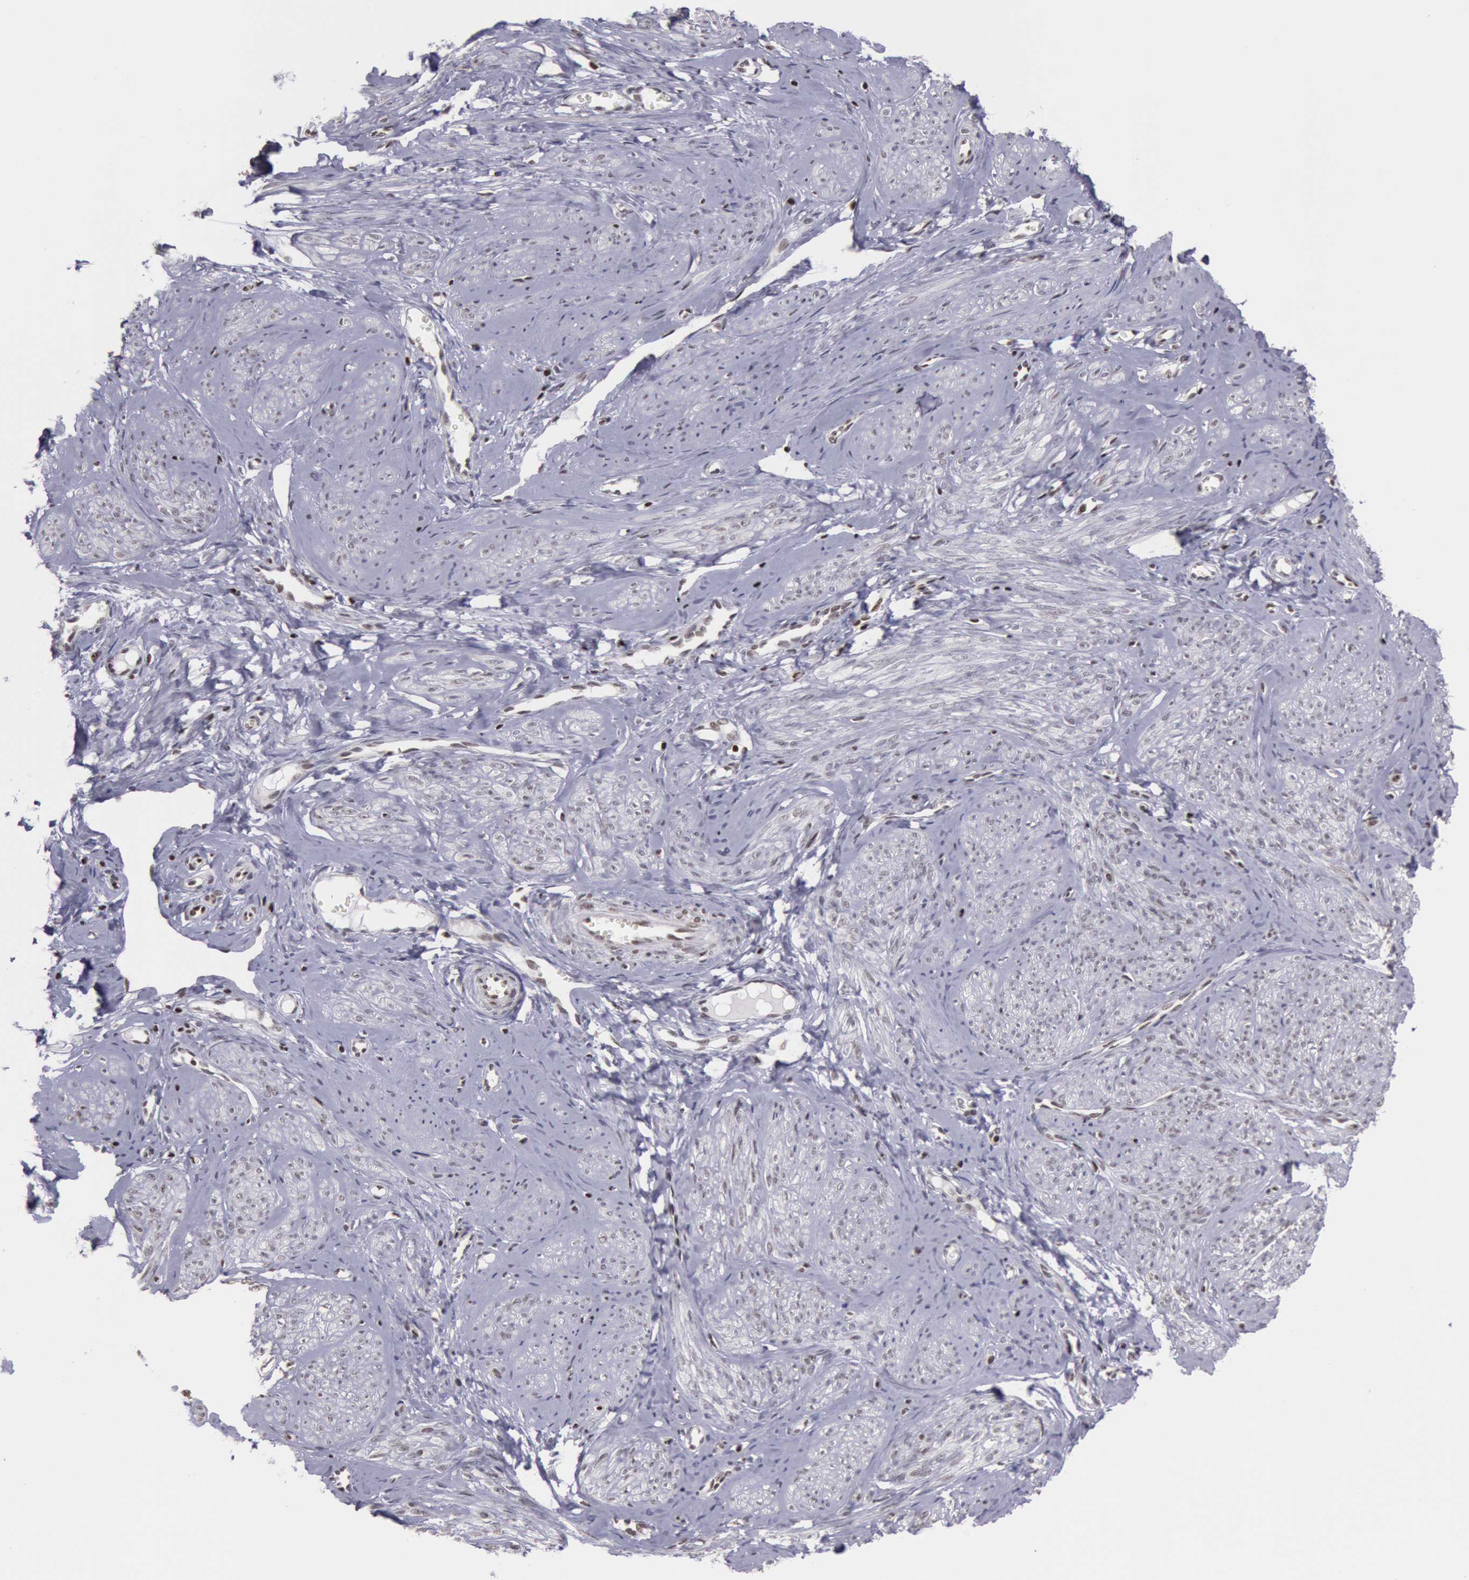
{"staining": {"intensity": "negative", "quantity": "none", "location": "none"}, "tissue": "smooth muscle", "cell_type": "Smooth muscle cells", "image_type": "normal", "snomed": [{"axis": "morphology", "description": "Normal tissue, NOS"}, {"axis": "topography", "description": "Uterus"}], "caption": "The image demonstrates no significant expression in smooth muscle cells of smooth muscle.", "gene": "NKAP", "patient": {"sex": "female", "age": 45}}